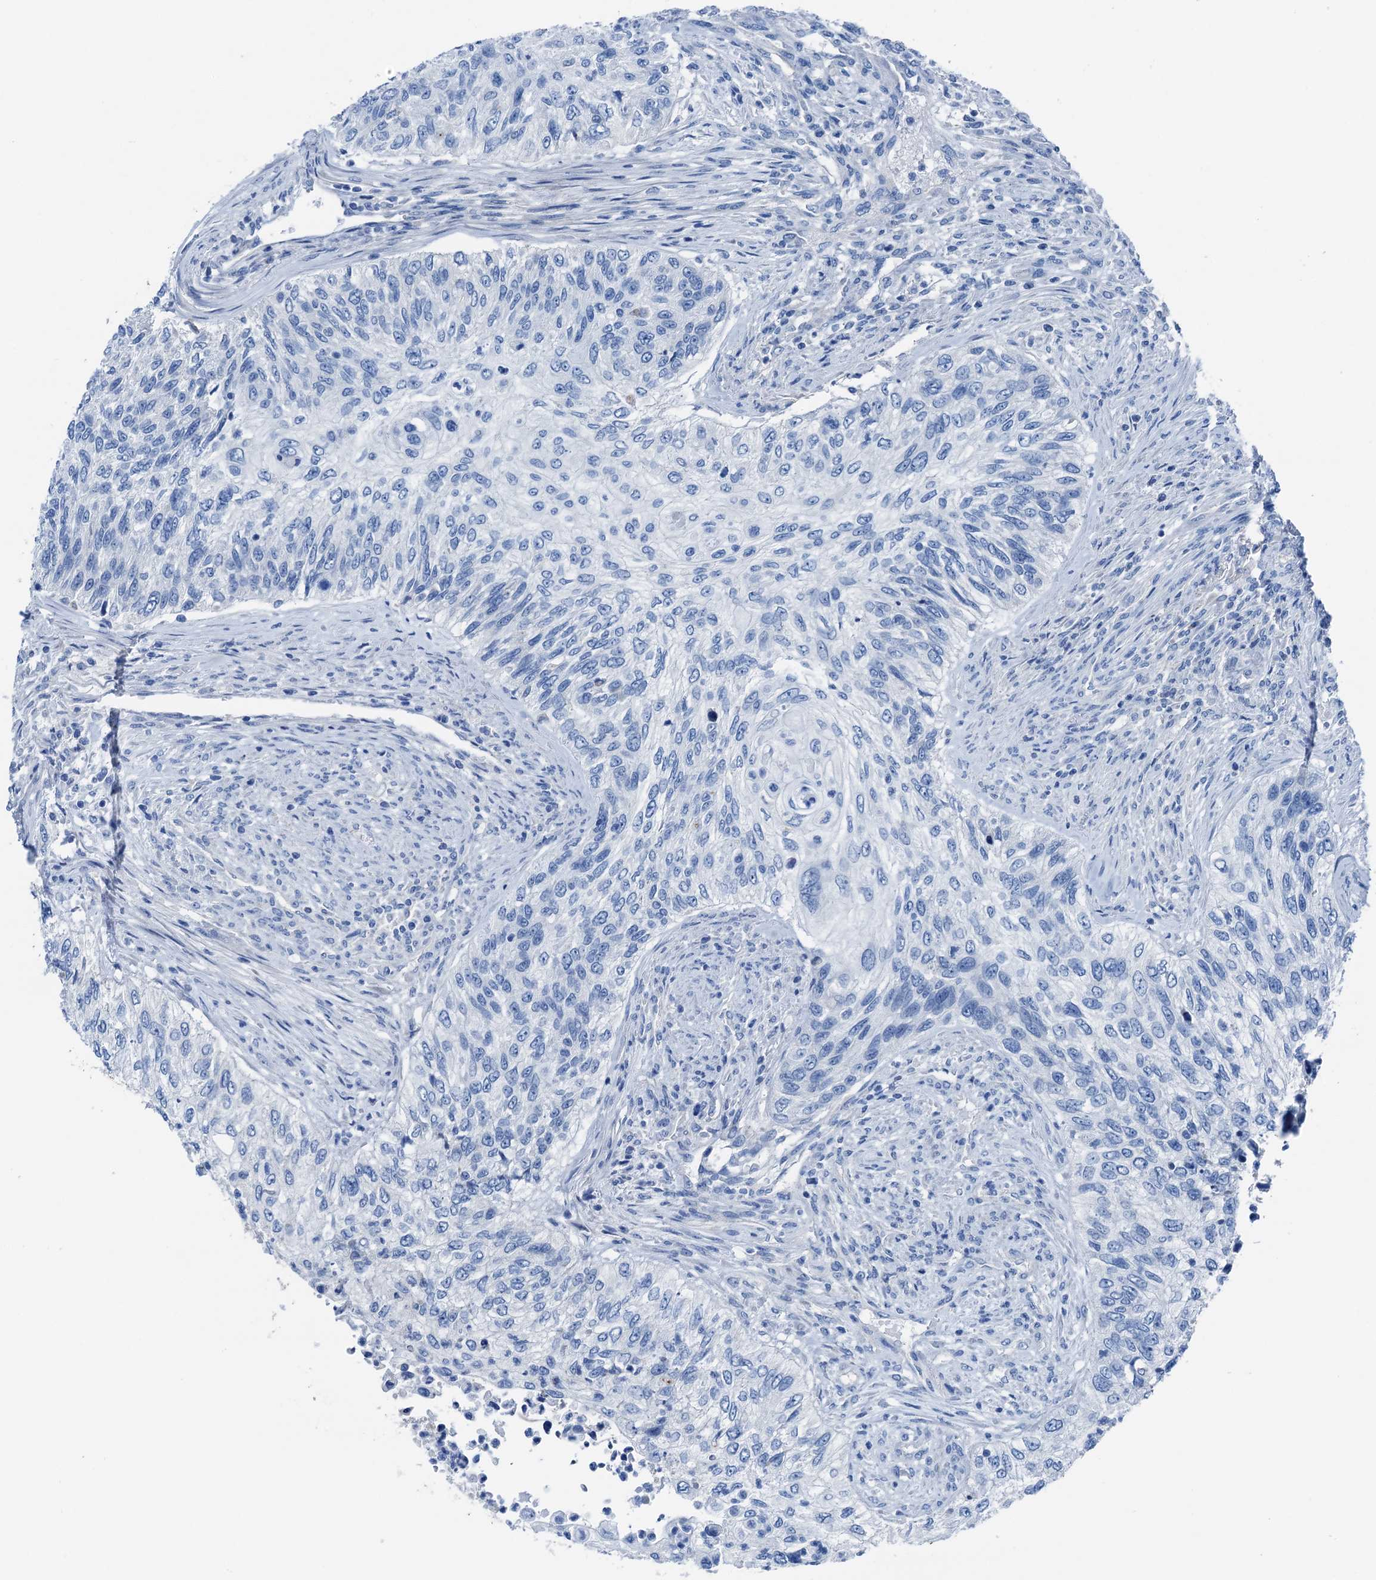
{"staining": {"intensity": "negative", "quantity": "none", "location": "none"}, "tissue": "urothelial cancer", "cell_type": "Tumor cells", "image_type": "cancer", "snomed": [{"axis": "morphology", "description": "Urothelial carcinoma, High grade"}, {"axis": "topography", "description": "Urinary bladder"}], "caption": "Tumor cells show no significant protein expression in urothelial cancer.", "gene": "C1QTNF4", "patient": {"sex": "female", "age": 60}}